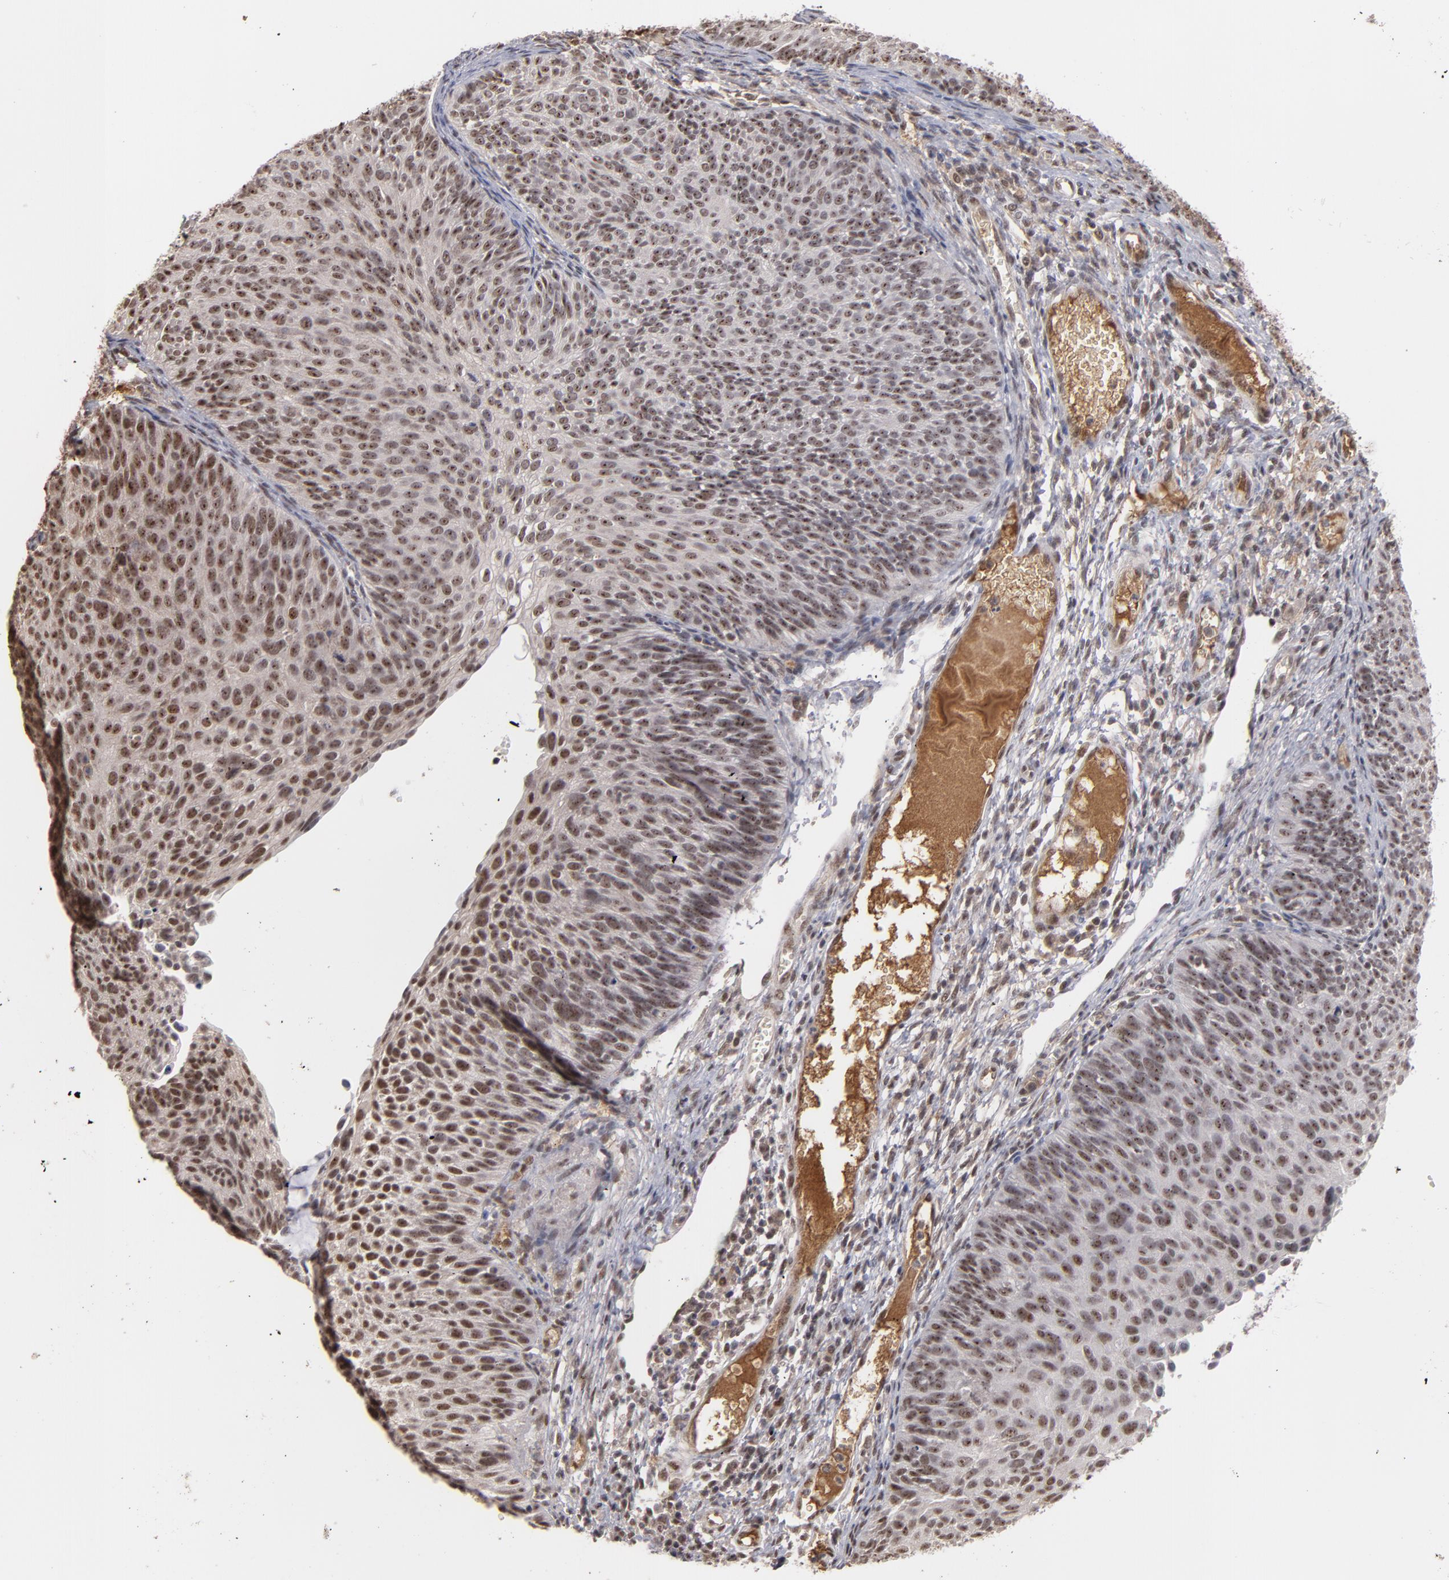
{"staining": {"intensity": "moderate", "quantity": ">75%", "location": "nuclear"}, "tissue": "cervical cancer", "cell_type": "Tumor cells", "image_type": "cancer", "snomed": [{"axis": "morphology", "description": "Squamous cell carcinoma, NOS"}, {"axis": "topography", "description": "Cervix"}], "caption": "The immunohistochemical stain labels moderate nuclear positivity in tumor cells of cervical squamous cell carcinoma tissue.", "gene": "ZNF234", "patient": {"sex": "female", "age": 36}}